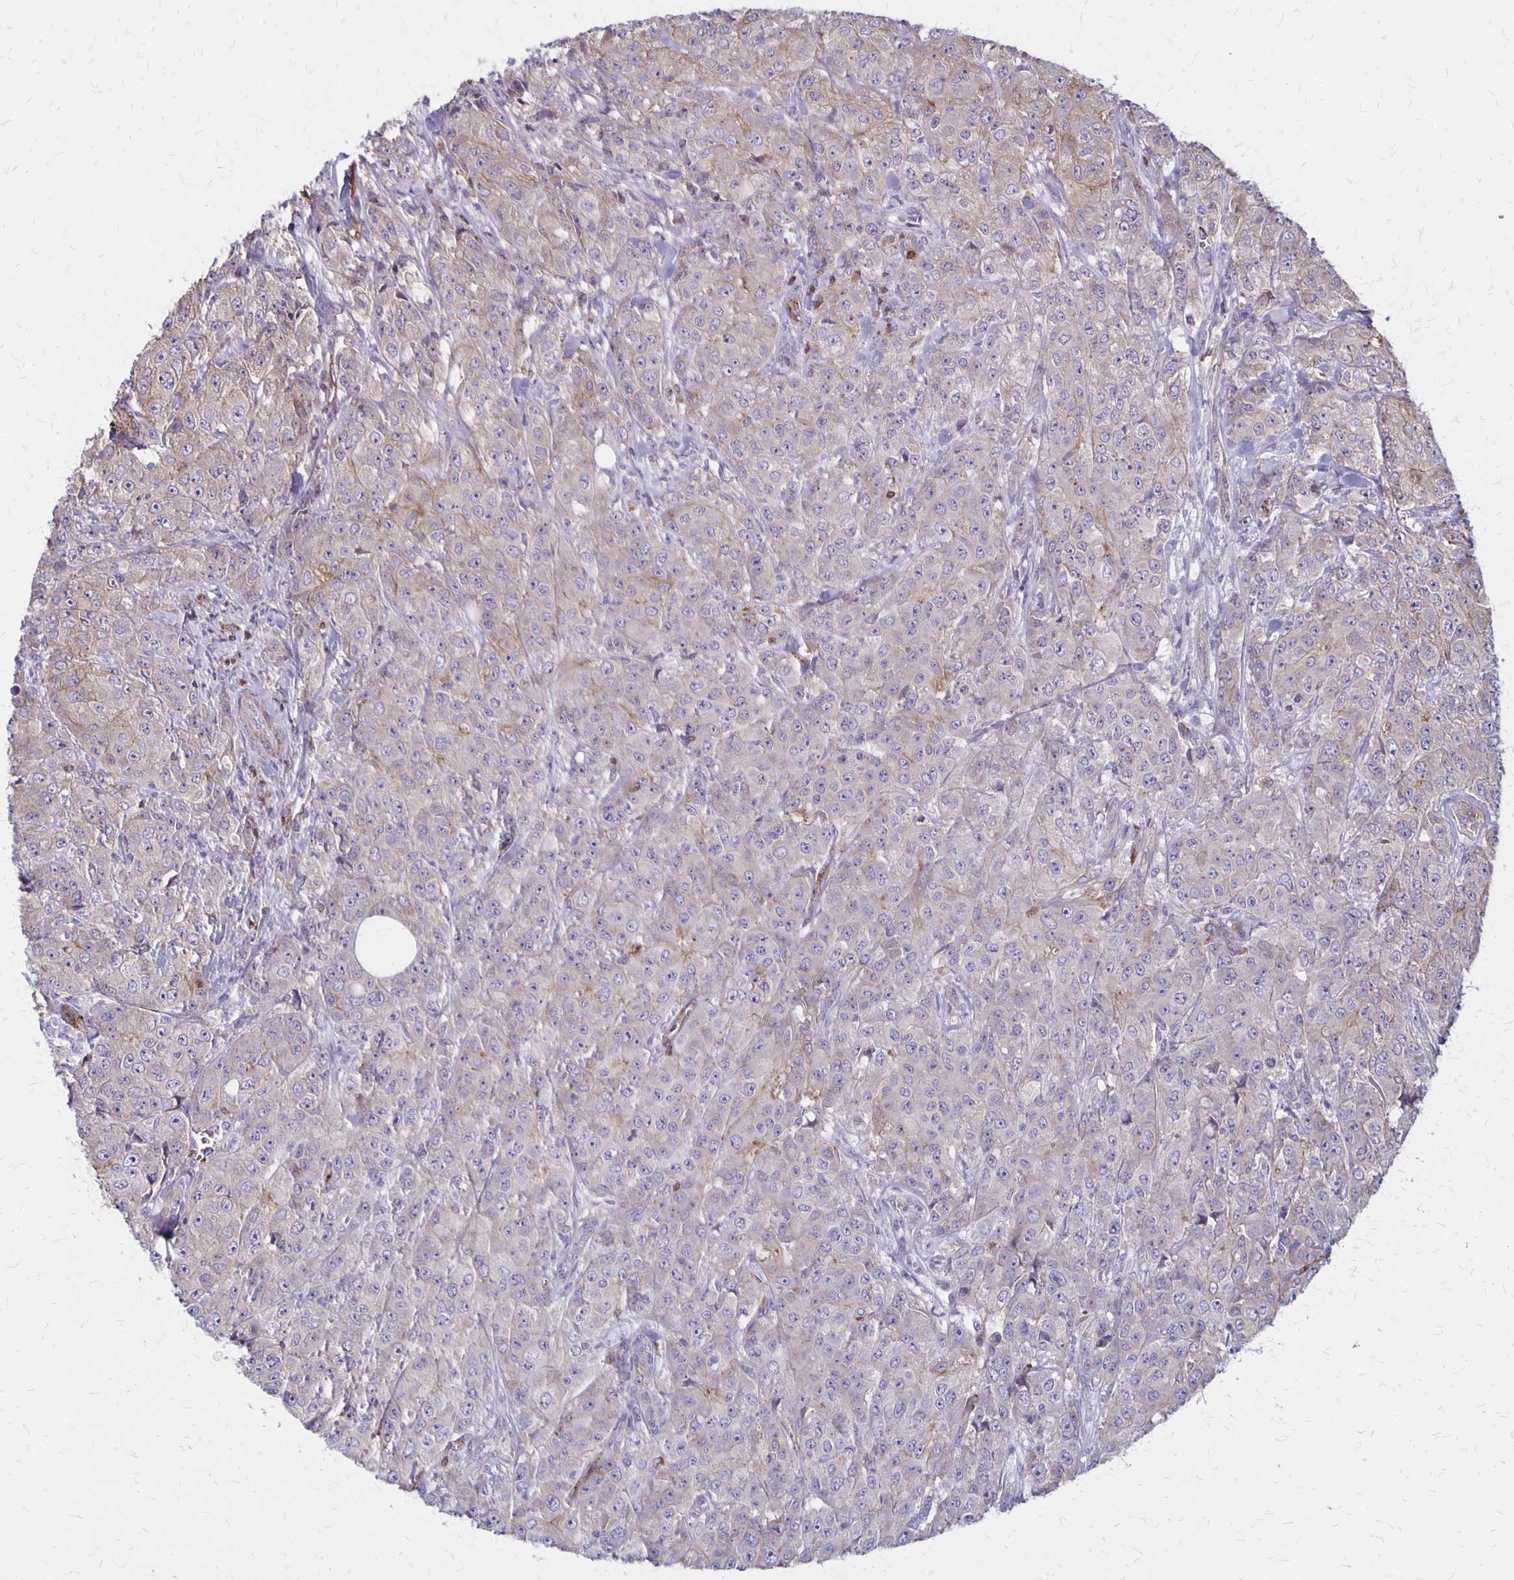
{"staining": {"intensity": "weak", "quantity": "25%-75%", "location": "cytoplasmic/membranous"}, "tissue": "breast cancer", "cell_type": "Tumor cells", "image_type": "cancer", "snomed": [{"axis": "morphology", "description": "Normal tissue, NOS"}, {"axis": "morphology", "description": "Duct carcinoma"}, {"axis": "topography", "description": "Breast"}], "caption": "Immunohistochemistry (IHC) of breast cancer shows low levels of weak cytoplasmic/membranous expression in about 25%-75% of tumor cells.", "gene": "SEPTIN5", "patient": {"sex": "female", "age": 43}}